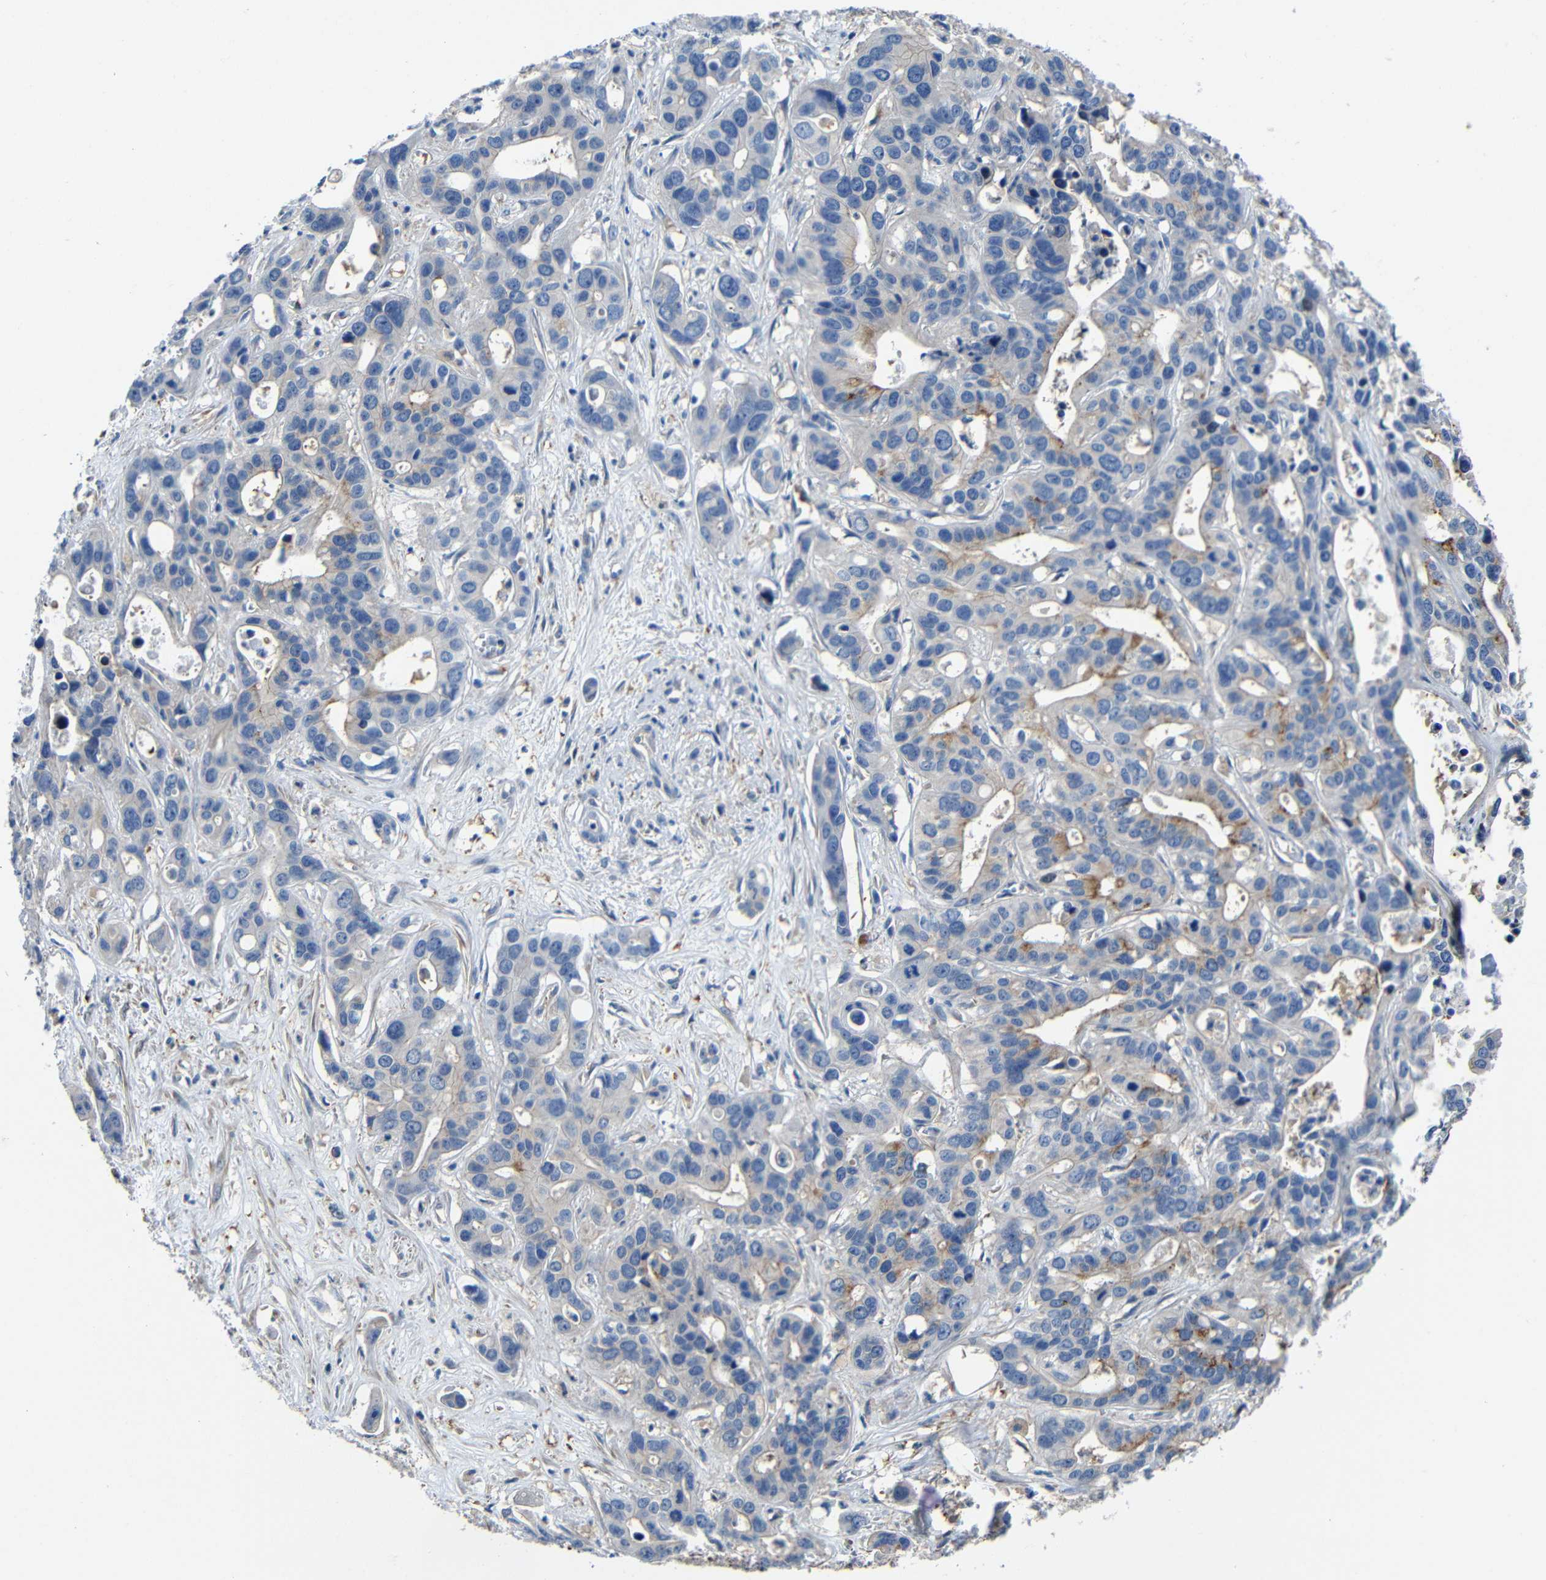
{"staining": {"intensity": "moderate", "quantity": "<25%", "location": "cytoplasmic/membranous"}, "tissue": "liver cancer", "cell_type": "Tumor cells", "image_type": "cancer", "snomed": [{"axis": "morphology", "description": "Cholangiocarcinoma"}, {"axis": "topography", "description": "Liver"}], "caption": "Brown immunohistochemical staining in liver cholangiocarcinoma shows moderate cytoplasmic/membranous positivity in approximately <25% of tumor cells.", "gene": "GDI1", "patient": {"sex": "female", "age": 65}}